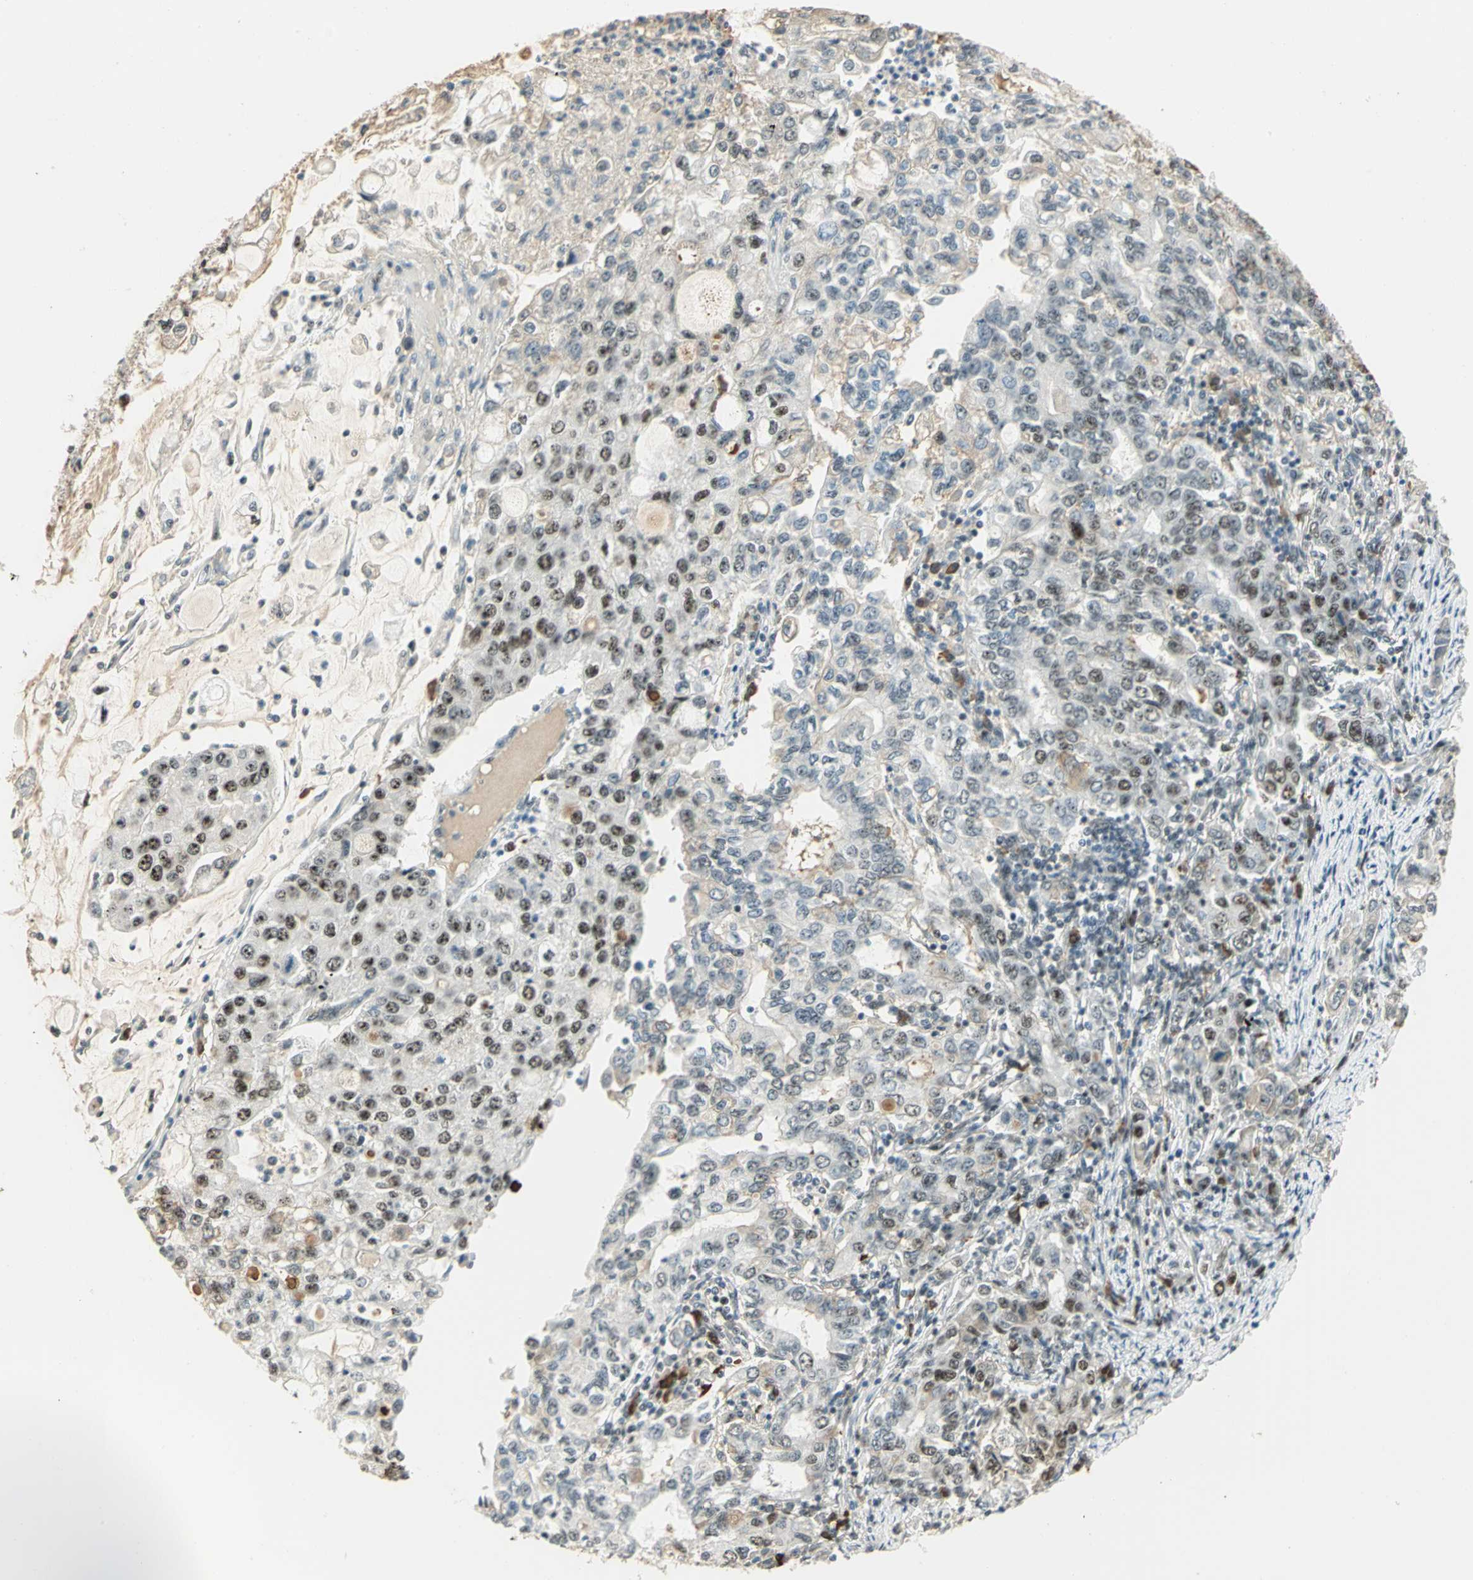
{"staining": {"intensity": "moderate", "quantity": "25%-75%", "location": "nuclear"}, "tissue": "stomach cancer", "cell_type": "Tumor cells", "image_type": "cancer", "snomed": [{"axis": "morphology", "description": "Adenocarcinoma, NOS"}, {"axis": "topography", "description": "Stomach, lower"}], "caption": "There is medium levels of moderate nuclear positivity in tumor cells of stomach adenocarcinoma, as demonstrated by immunohistochemical staining (brown color).", "gene": "CCNT1", "patient": {"sex": "female", "age": 72}}